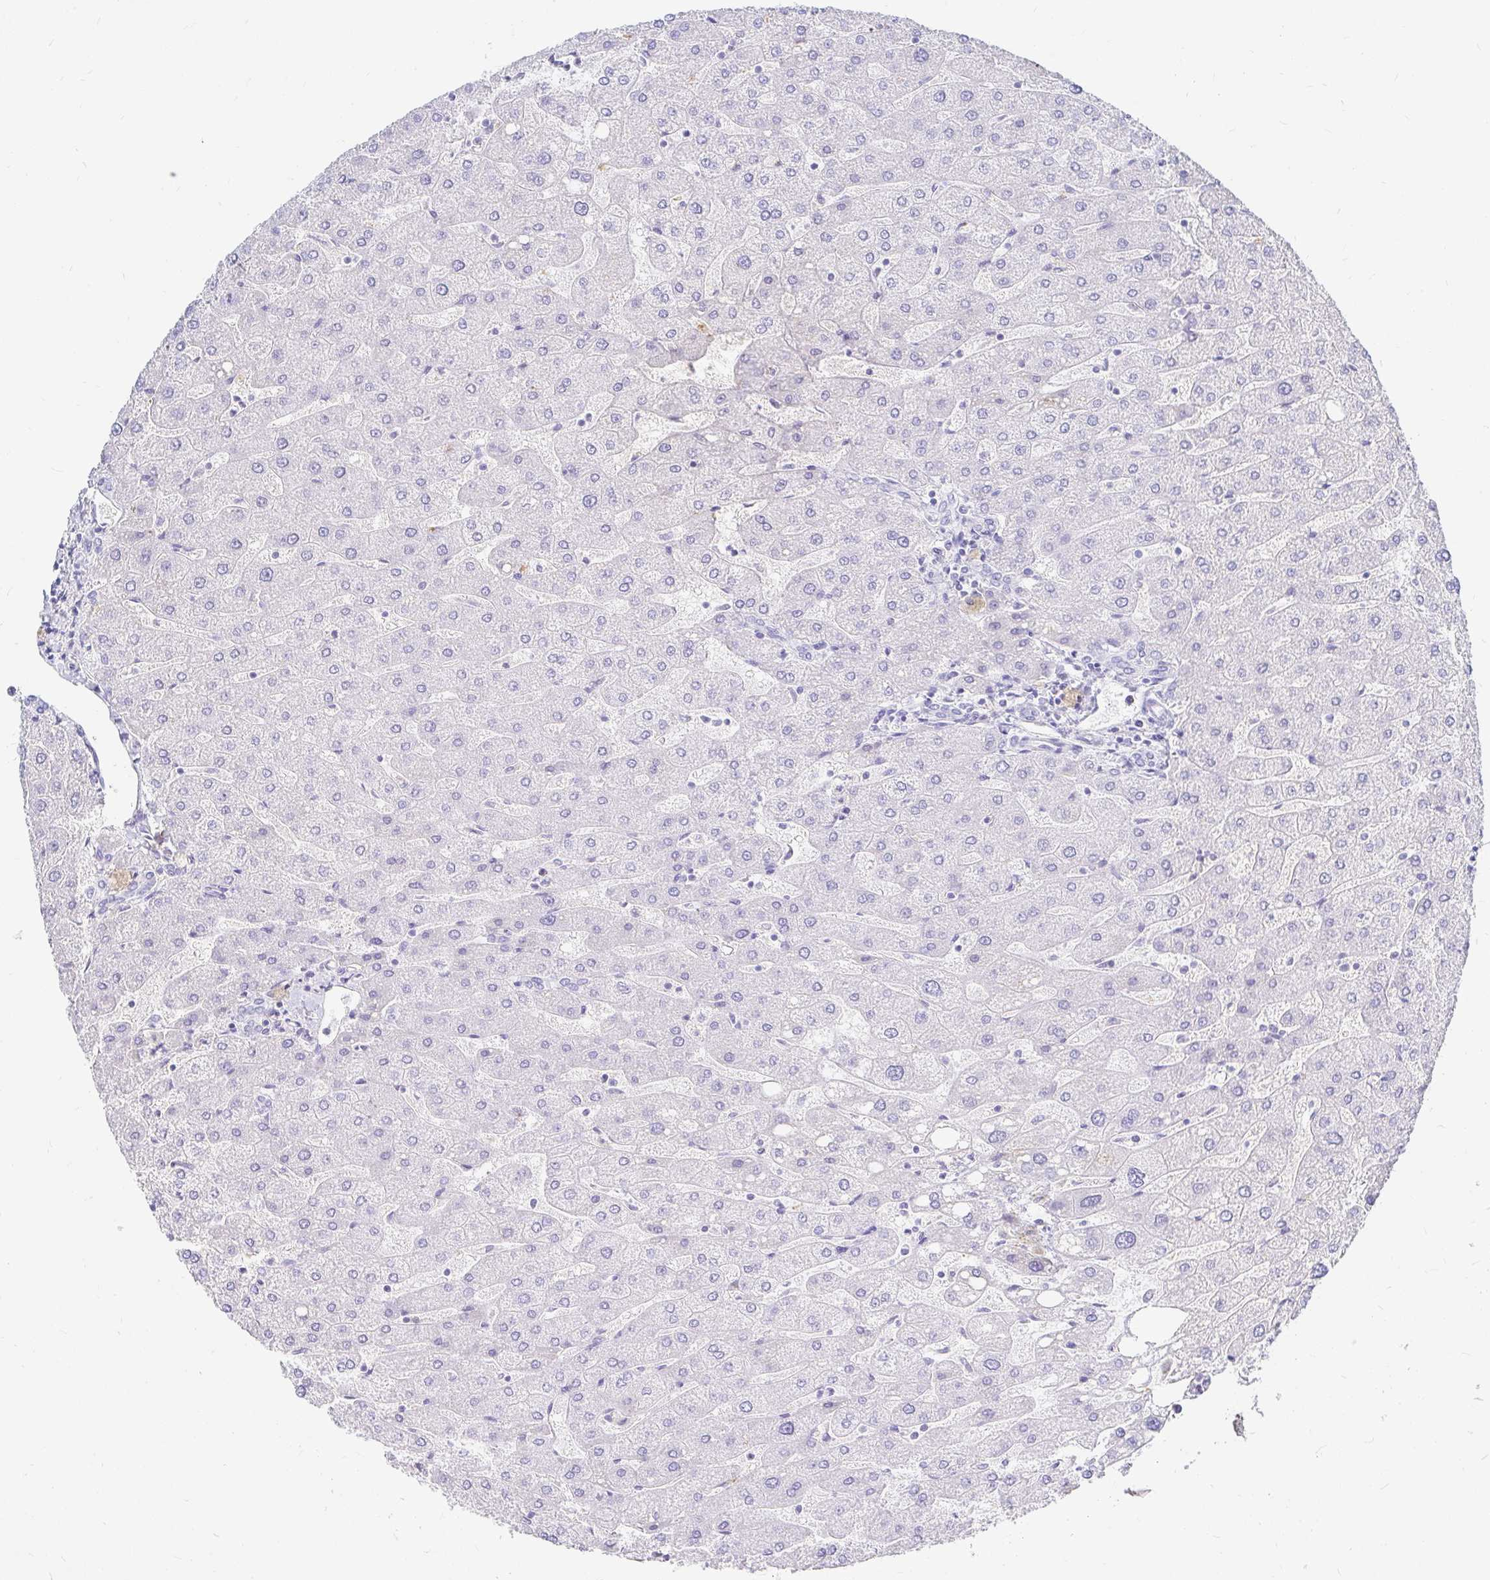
{"staining": {"intensity": "negative", "quantity": "none", "location": "none"}, "tissue": "liver", "cell_type": "Cholangiocytes", "image_type": "normal", "snomed": [{"axis": "morphology", "description": "Normal tissue, NOS"}, {"axis": "topography", "description": "Liver"}], "caption": "The IHC photomicrograph has no significant positivity in cholangiocytes of liver.", "gene": "NR2E1", "patient": {"sex": "male", "age": 67}}